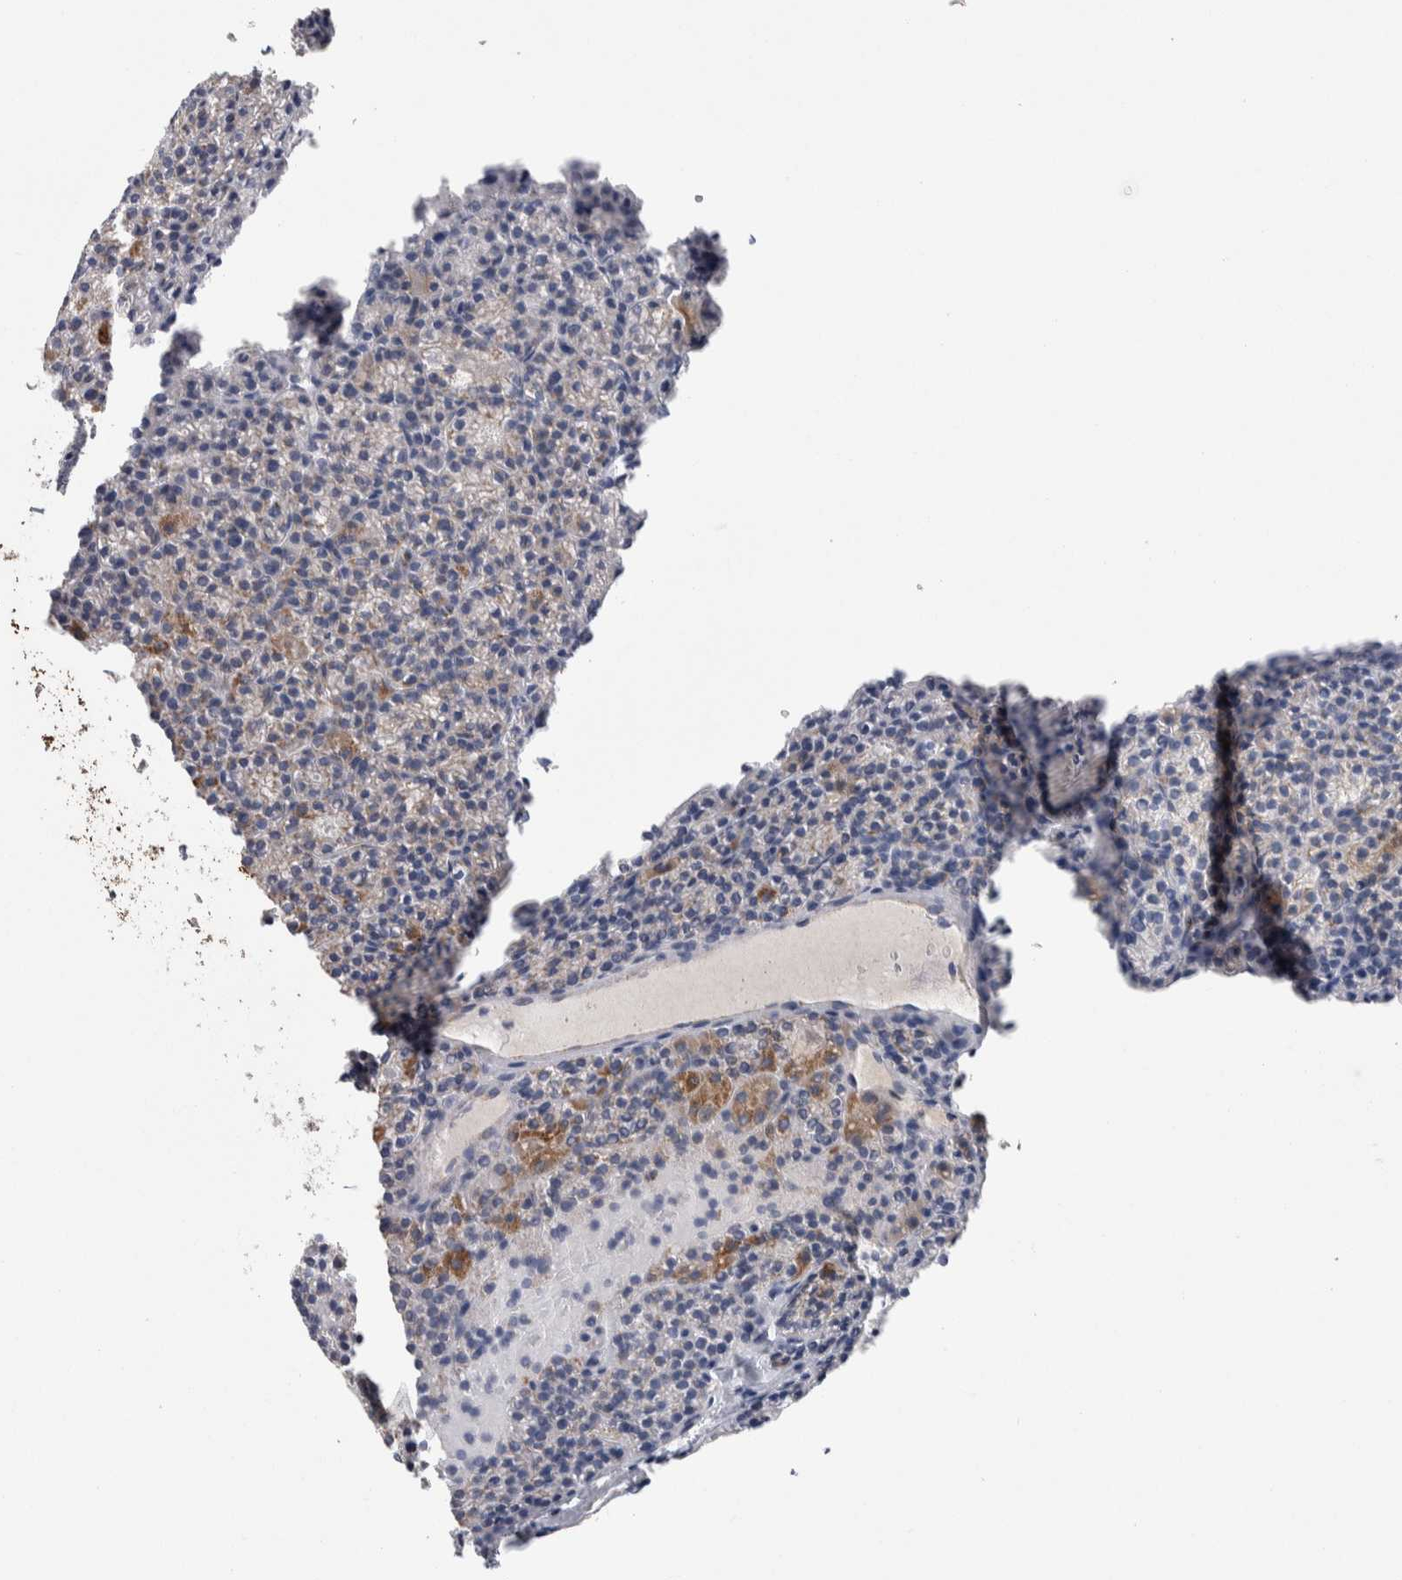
{"staining": {"intensity": "moderate", "quantity": "25%-75%", "location": "cytoplasmic/membranous"}, "tissue": "parathyroid gland", "cell_type": "Glandular cells", "image_type": "normal", "snomed": [{"axis": "morphology", "description": "Normal tissue, NOS"}, {"axis": "morphology", "description": "Adenoma, NOS"}, {"axis": "topography", "description": "Parathyroid gland"}], "caption": "A photomicrograph of parathyroid gland stained for a protein exhibits moderate cytoplasmic/membranous brown staining in glandular cells.", "gene": "ETFA", "patient": {"sex": "female", "age": 64}}